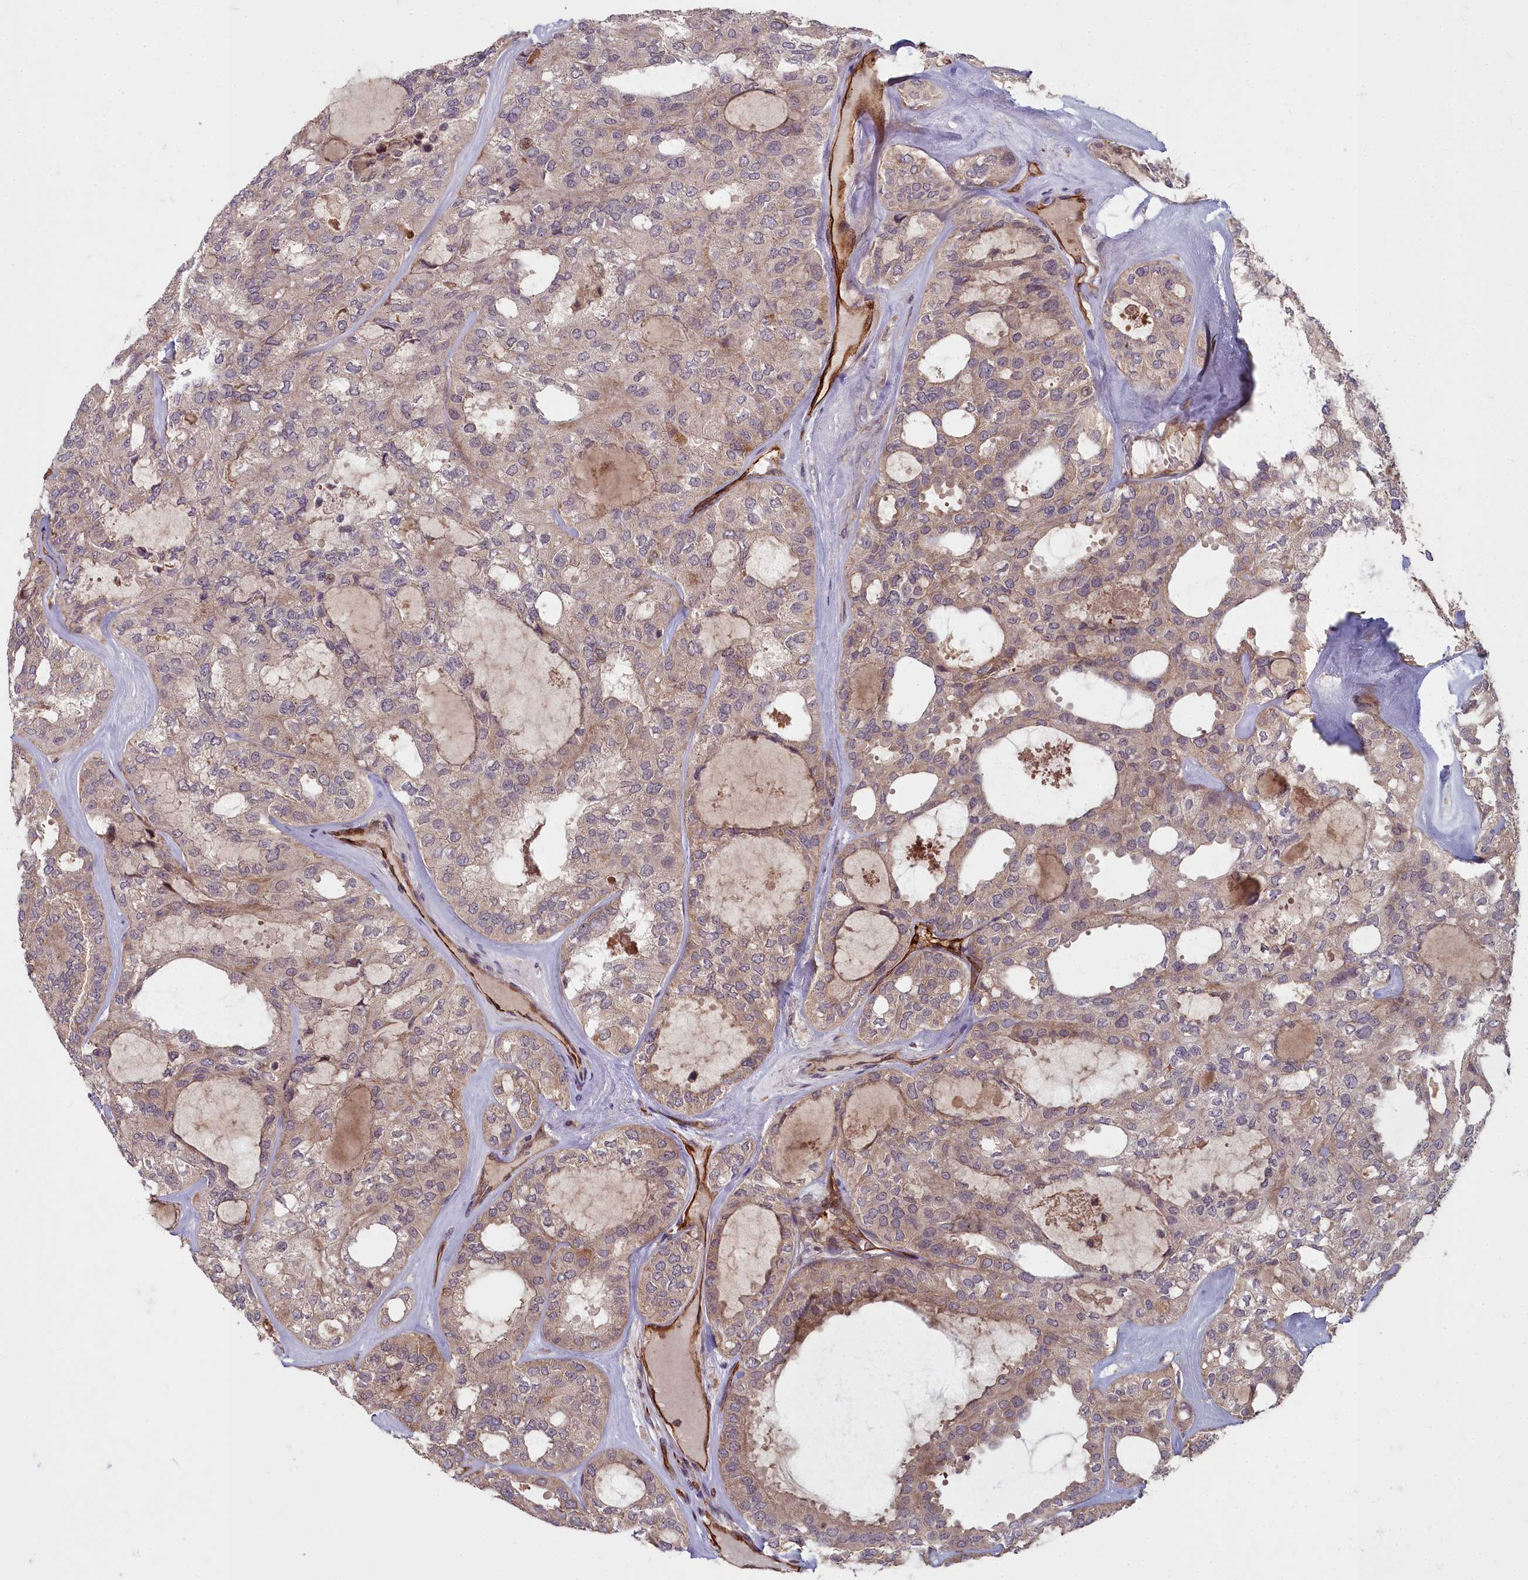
{"staining": {"intensity": "weak", "quantity": ">75%", "location": "cytoplasmic/membranous"}, "tissue": "thyroid cancer", "cell_type": "Tumor cells", "image_type": "cancer", "snomed": [{"axis": "morphology", "description": "Follicular adenoma carcinoma, NOS"}, {"axis": "topography", "description": "Thyroid gland"}], "caption": "Follicular adenoma carcinoma (thyroid) tissue reveals weak cytoplasmic/membranous positivity in about >75% of tumor cells", "gene": "TSPYL4", "patient": {"sex": "male", "age": 75}}